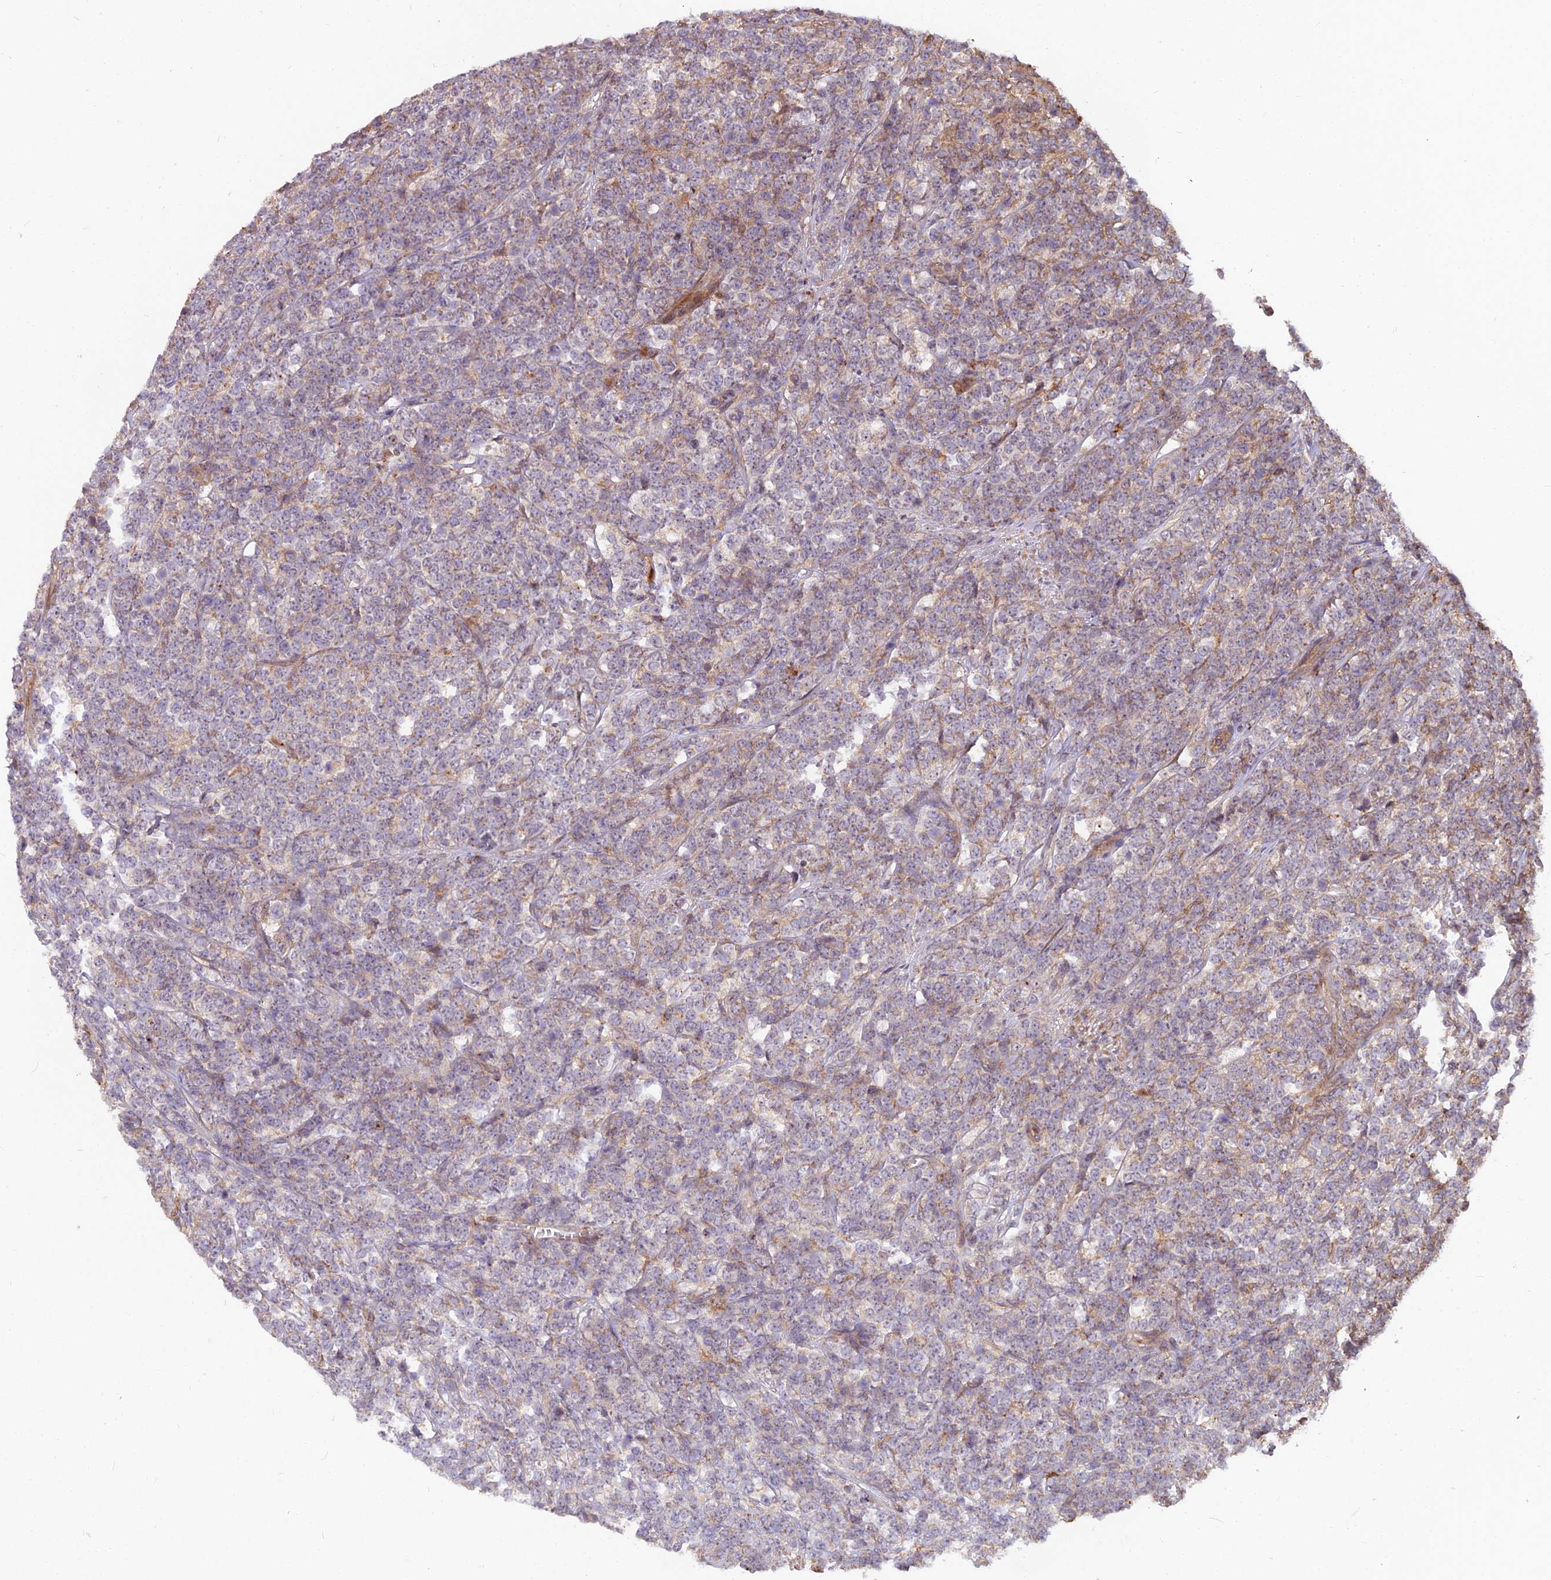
{"staining": {"intensity": "weak", "quantity": "<25%", "location": "cytoplasmic/membranous"}, "tissue": "lymphoma", "cell_type": "Tumor cells", "image_type": "cancer", "snomed": [{"axis": "morphology", "description": "Malignant lymphoma, non-Hodgkin's type, High grade"}, {"axis": "topography", "description": "Small intestine"}], "caption": "This is a image of immunohistochemistry staining of lymphoma, which shows no staining in tumor cells.", "gene": "TCEA3", "patient": {"sex": "male", "age": 8}}